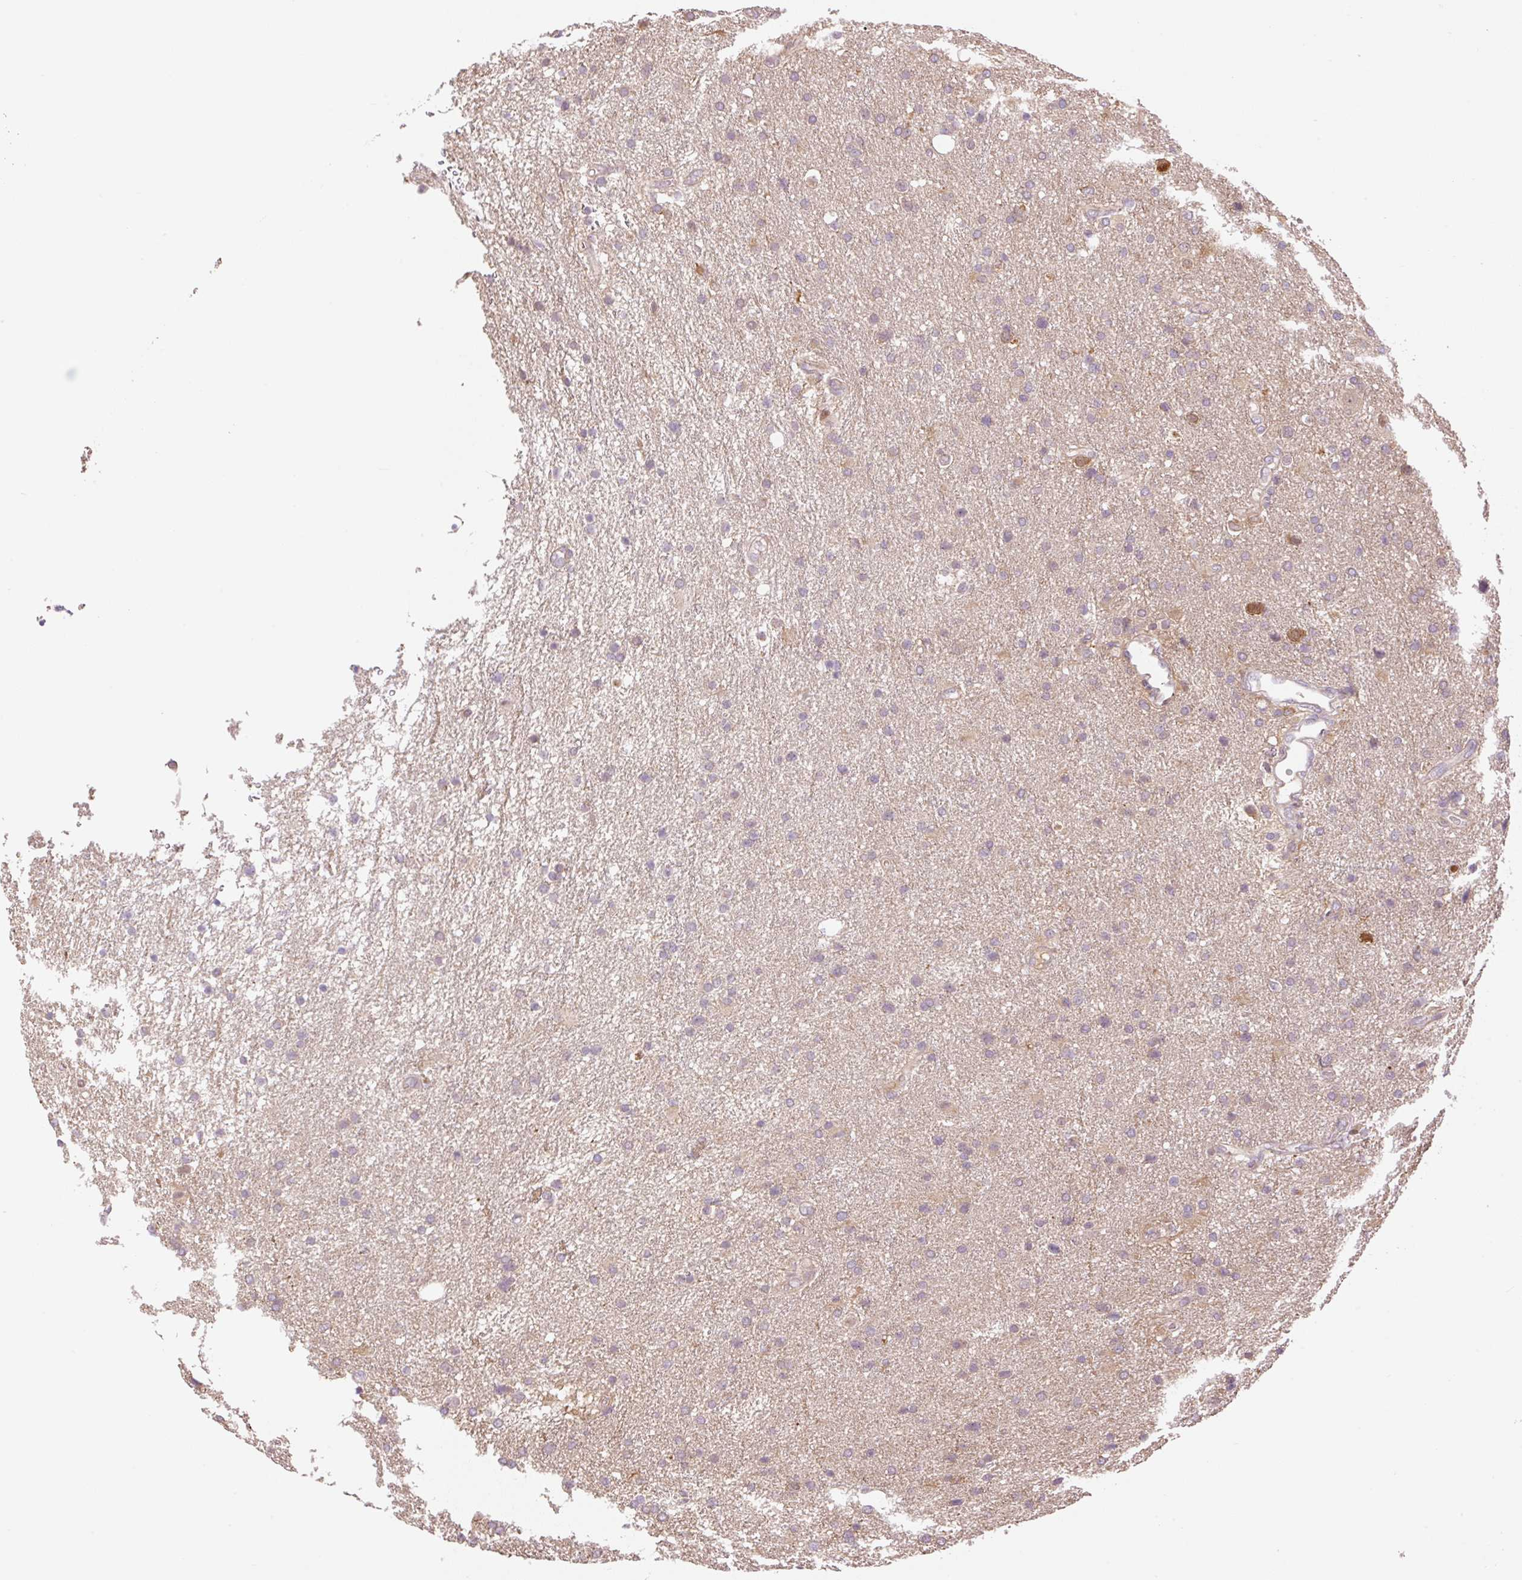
{"staining": {"intensity": "negative", "quantity": "none", "location": "none"}, "tissue": "glioma", "cell_type": "Tumor cells", "image_type": "cancer", "snomed": [{"axis": "morphology", "description": "Glioma, malignant, Low grade"}, {"axis": "topography", "description": "Brain"}], "caption": "Immunohistochemistry of glioma exhibits no positivity in tumor cells.", "gene": "ZNF394", "patient": {"sex": "female", "age": 32}}